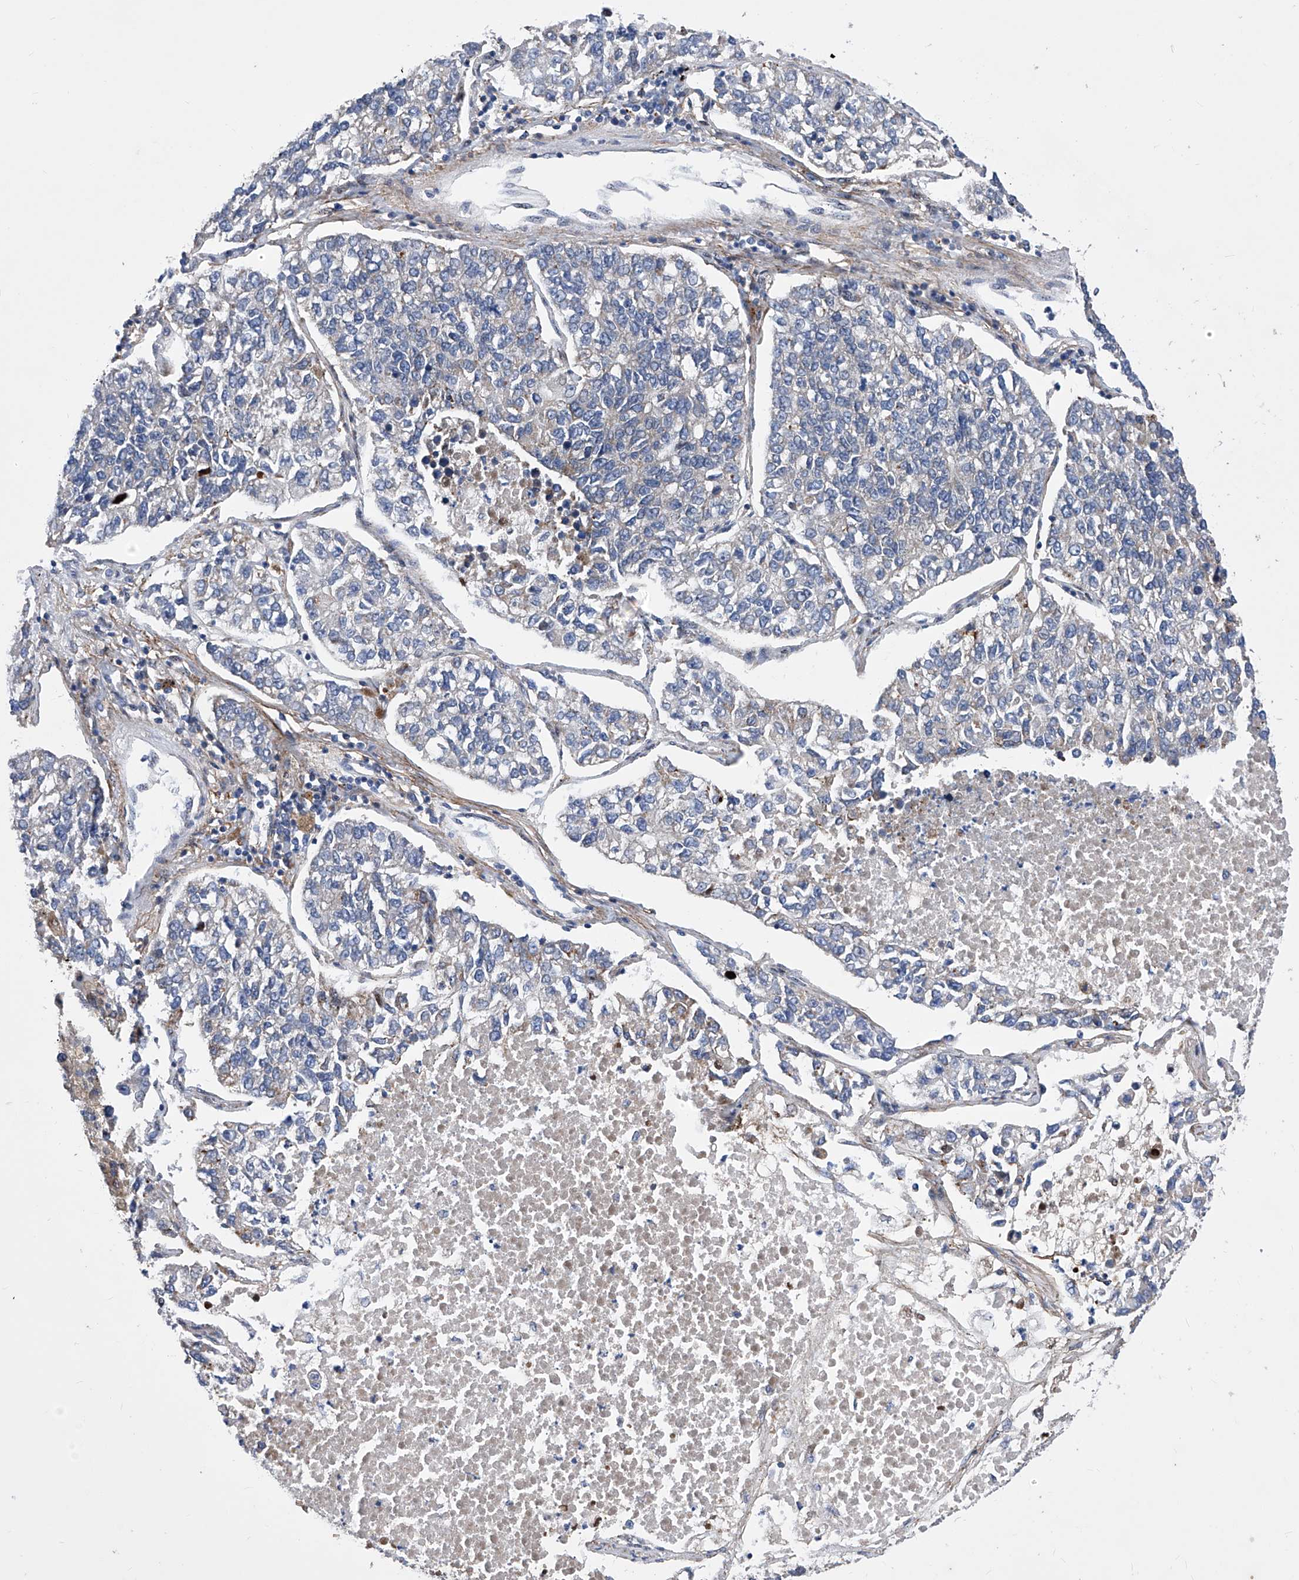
{"staining": {"intensity": "negative", "quantity": "none", "location": "none"}, "tissue": "lung cancer", "cell_type": "Tumor cells", "image_type": "cancer", "snomed": [{"axis": "morphology", "description": "Adenocarcinoma, NOS"}, {"axis": "topography", "description": "Lung"}], "caption": "Tumor cells are negative for brown protein staining in lung cancer (adenocarcinoma).", "gene": "KTI12", "patient": {"sex": "male", "age": 49}}